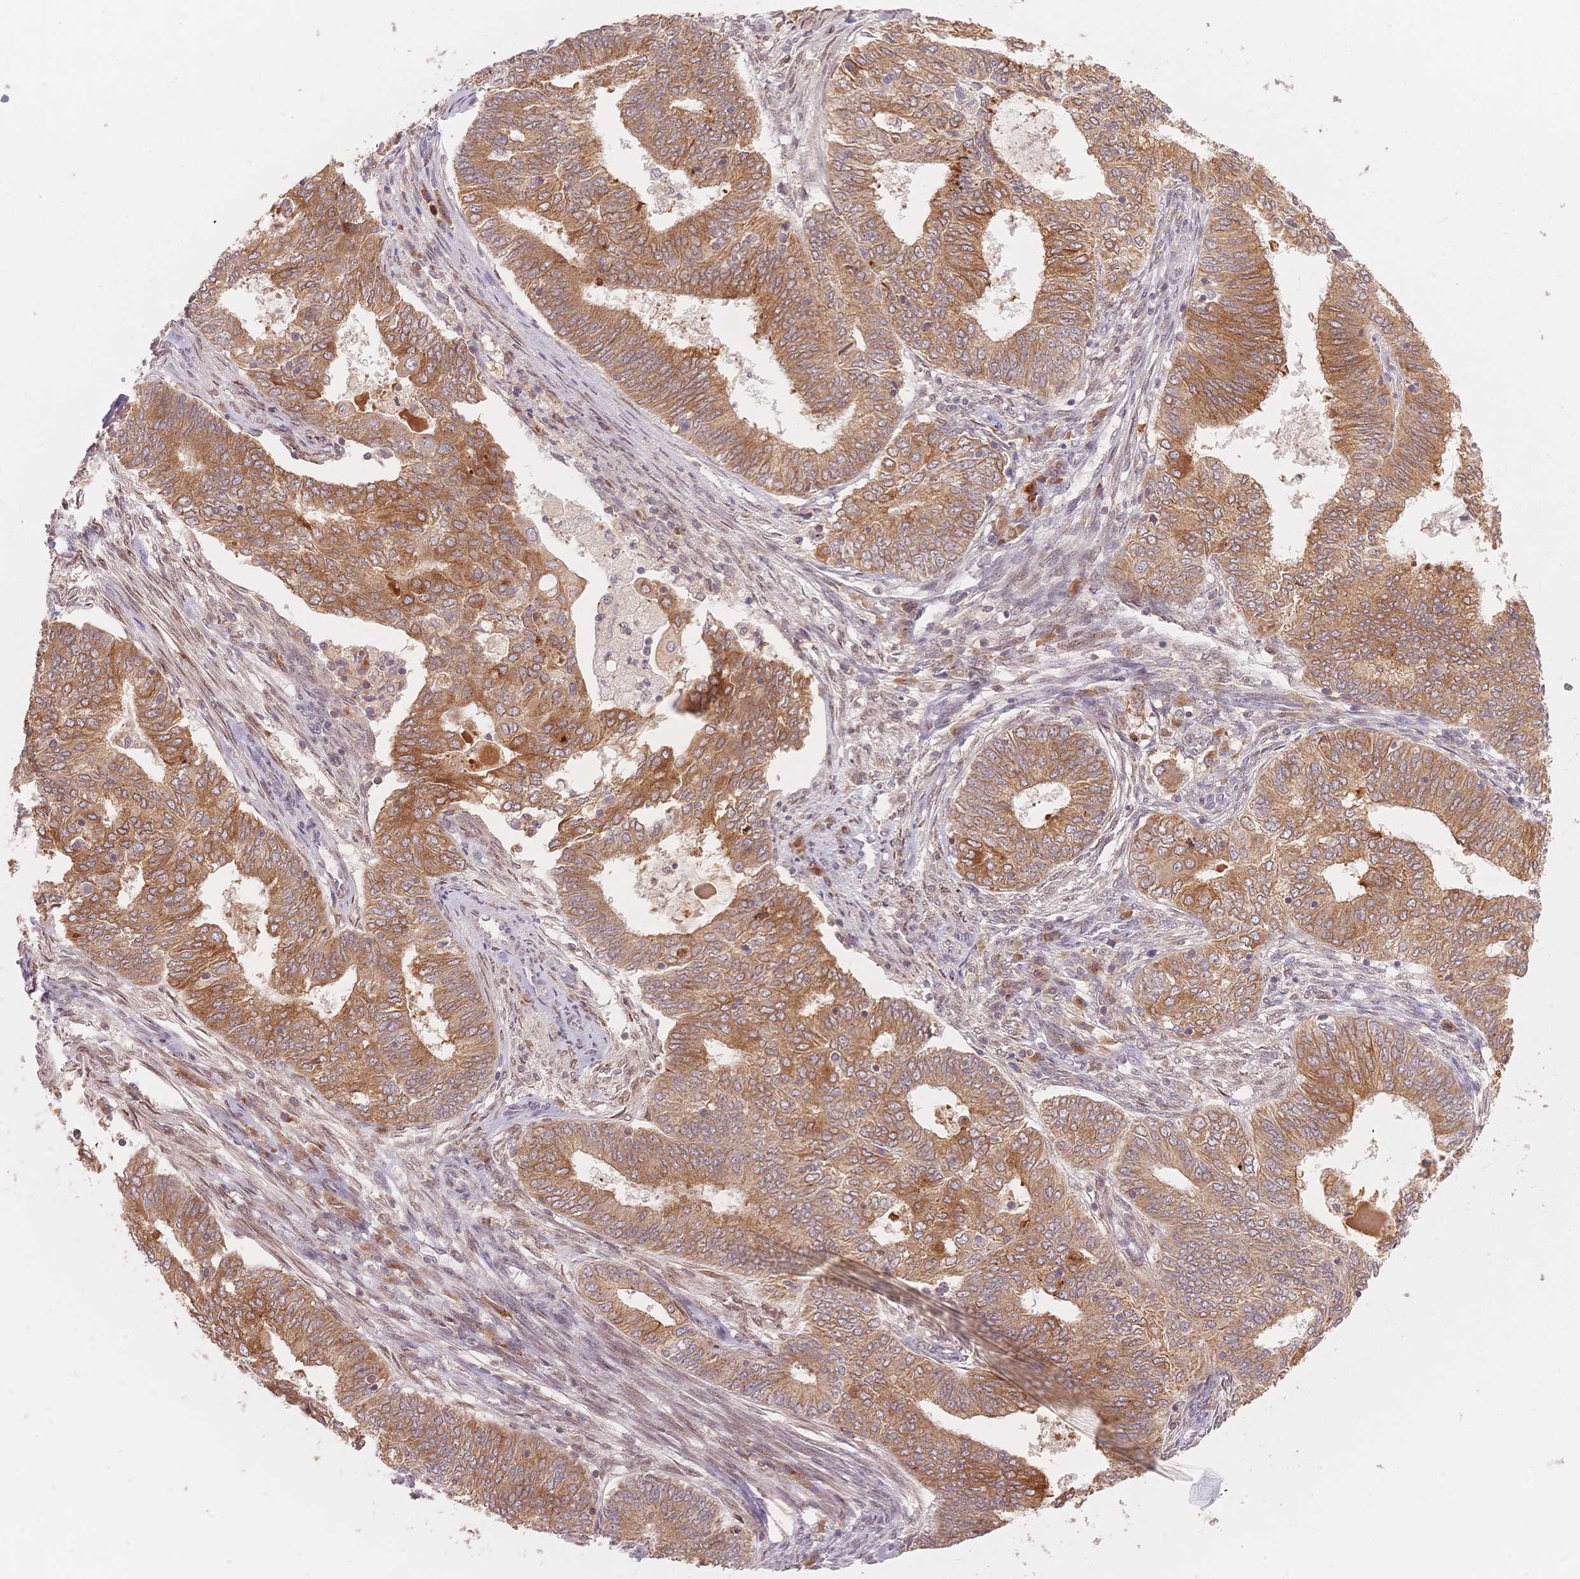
{"staining": {"intensity": "moderate", "quantity": ">75%", "location": "cytoplasmic/membranous"}, "tissue": "endometrial cancer", "cell_type": "Tumor cells", "image_type": "cancer", "snomed": [{"axis": "morphology", "description": "Adenocarcinoma, NOS"}, {"axis": "topography", "description": "Endometrium"}], "caption": "High-power microscopy captured an immunohistochemistry (IHC) micrograph of adenocarcinoma (endometrial), revealing moderate cytoplasmic/membranous expression in approximately >75% of tumor cells. The protein is stained brown, and the nuclei are stained in blue (DAB IHC with brightfield microscopy, high magnification).", "gene": "STK39", "patient": {"sex": "female", "age": 62}}